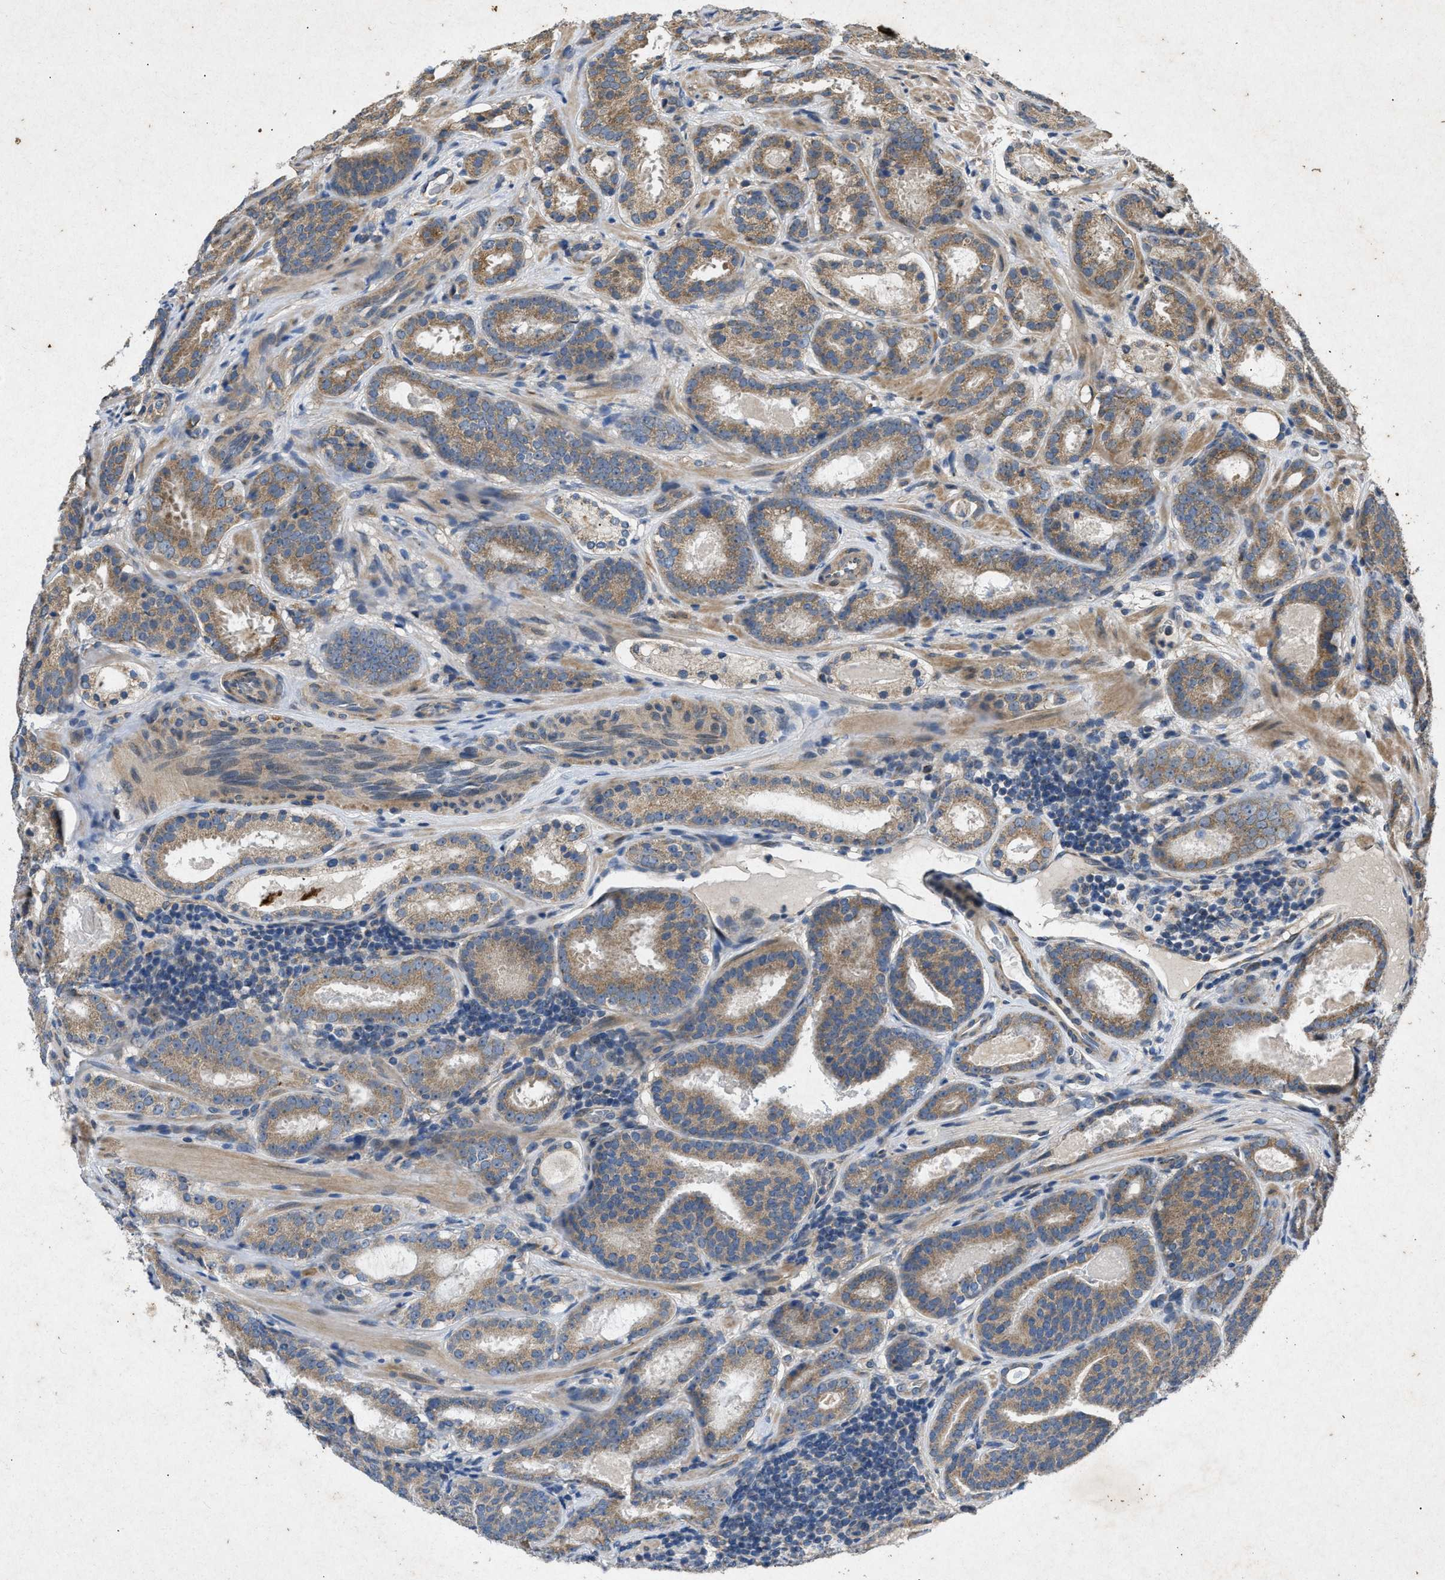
{"staining": {"intensity": "moderate", "quantity": ">75%", "location": "cytoplasmic/membranous"}, "tissue": "prostate cancer", "cell_type": "Tumor cells", "image_type": "cancer", "snomed": [{"axis": "morphology", "description": "Adenocarcinoma, Low grade"}, {"axis": "topography", "description": "Prostate"}], "caption": "A brown stain highlights moderate cytoplasmic/membranous expression of a protein in adenocarcinoma (low-grade) (prostate) tumor cells.", "gene": "PRKG2", "patient": {"sex": "male", "age": 69}}